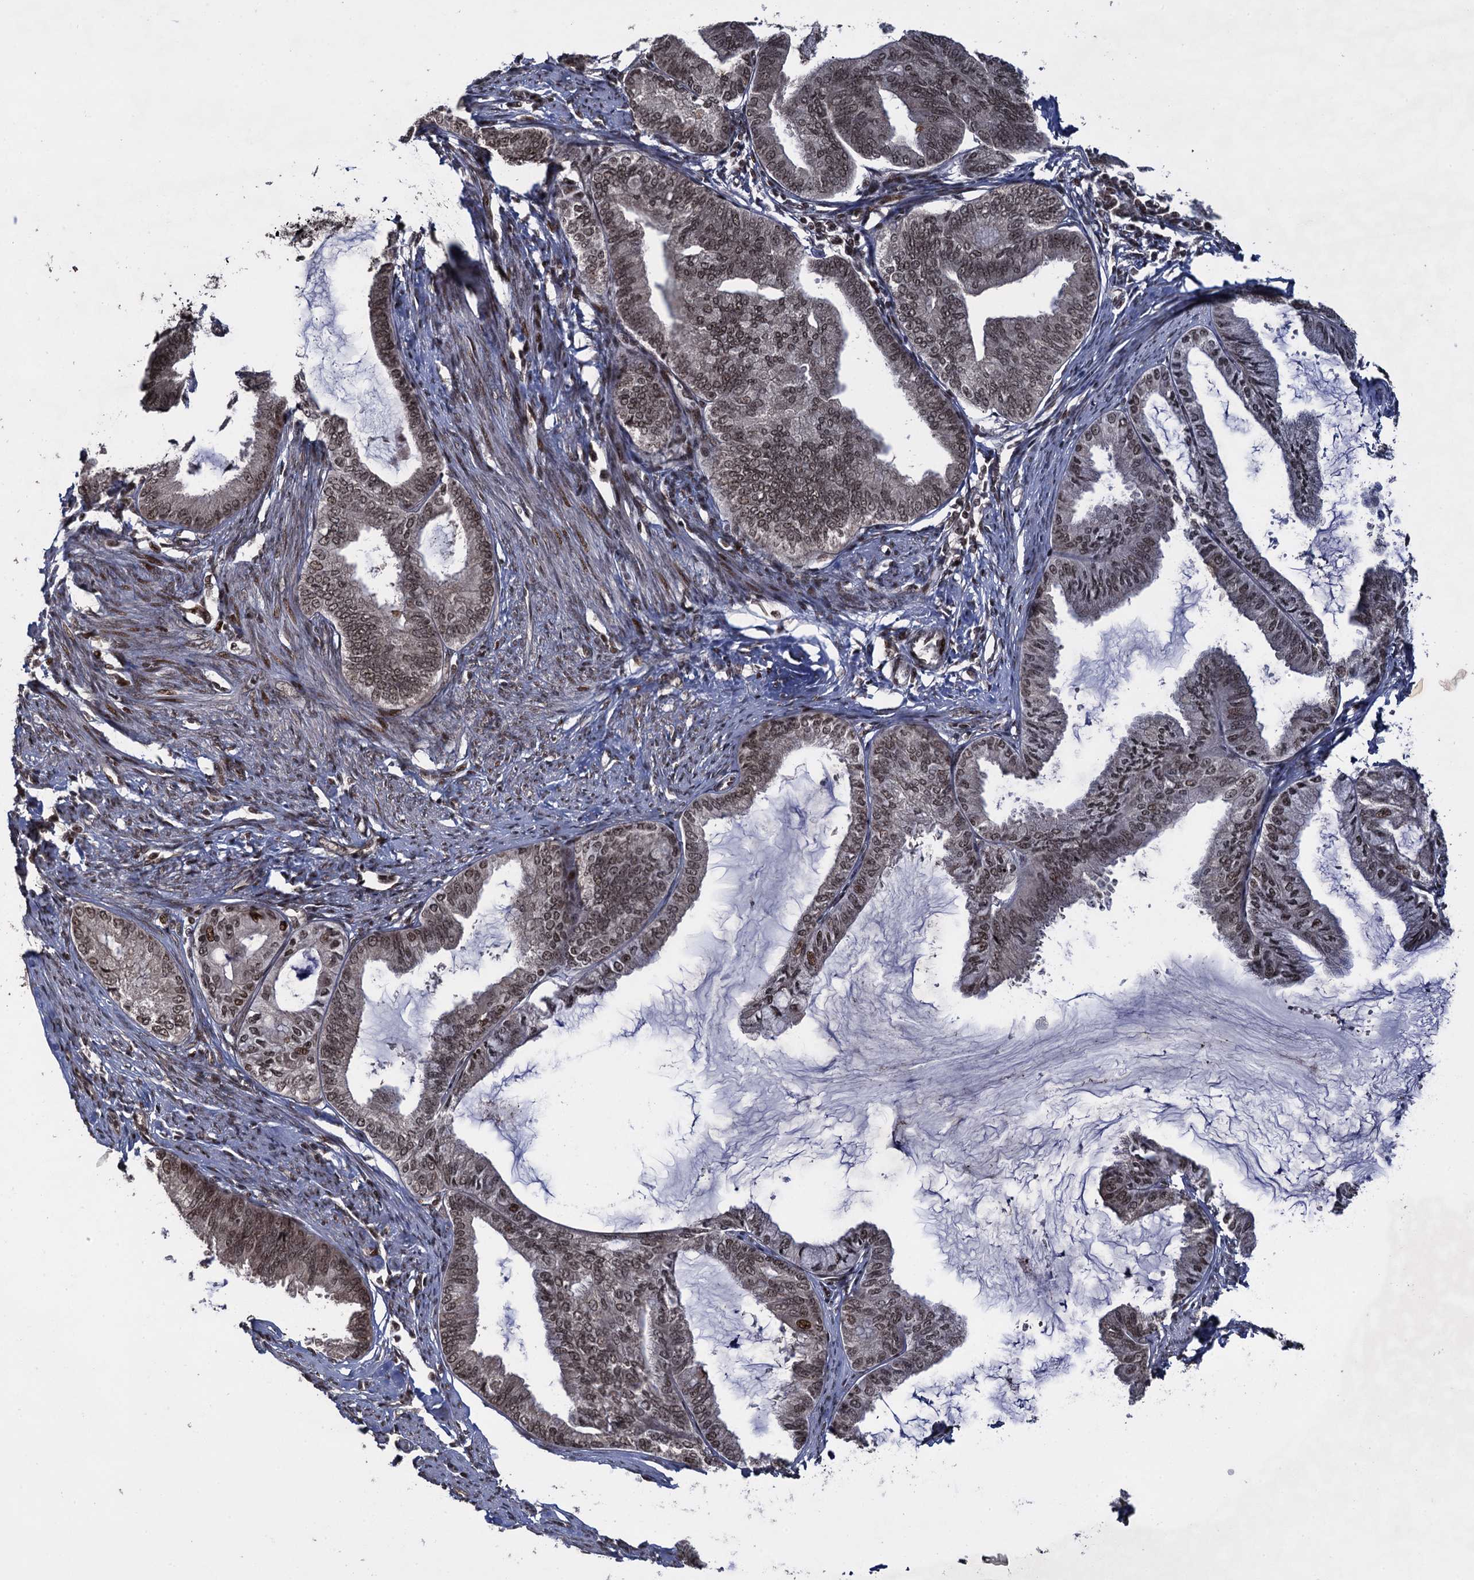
{"staining": {"intensity": "moderate", "quantity": ">75%", "location": "nuclear"}, "tissue": "endometrial cancer", "cell_type": "Tumor cells", "image_type": "cancer", "snomed": [{"axis": "morphology", "description": "Adenocarcinoma, NOS"}, {"axis": "topography", "description": "Endometrium"}], "caption": "There is medium levels of moderate nuclear positivity in tumor cells of endometrial adenocarcinoma, as demonstrated by immunohistochemical staining (brown color).", "gene": "ZNF169", "patient": {"sex": "female", "age": 86}}